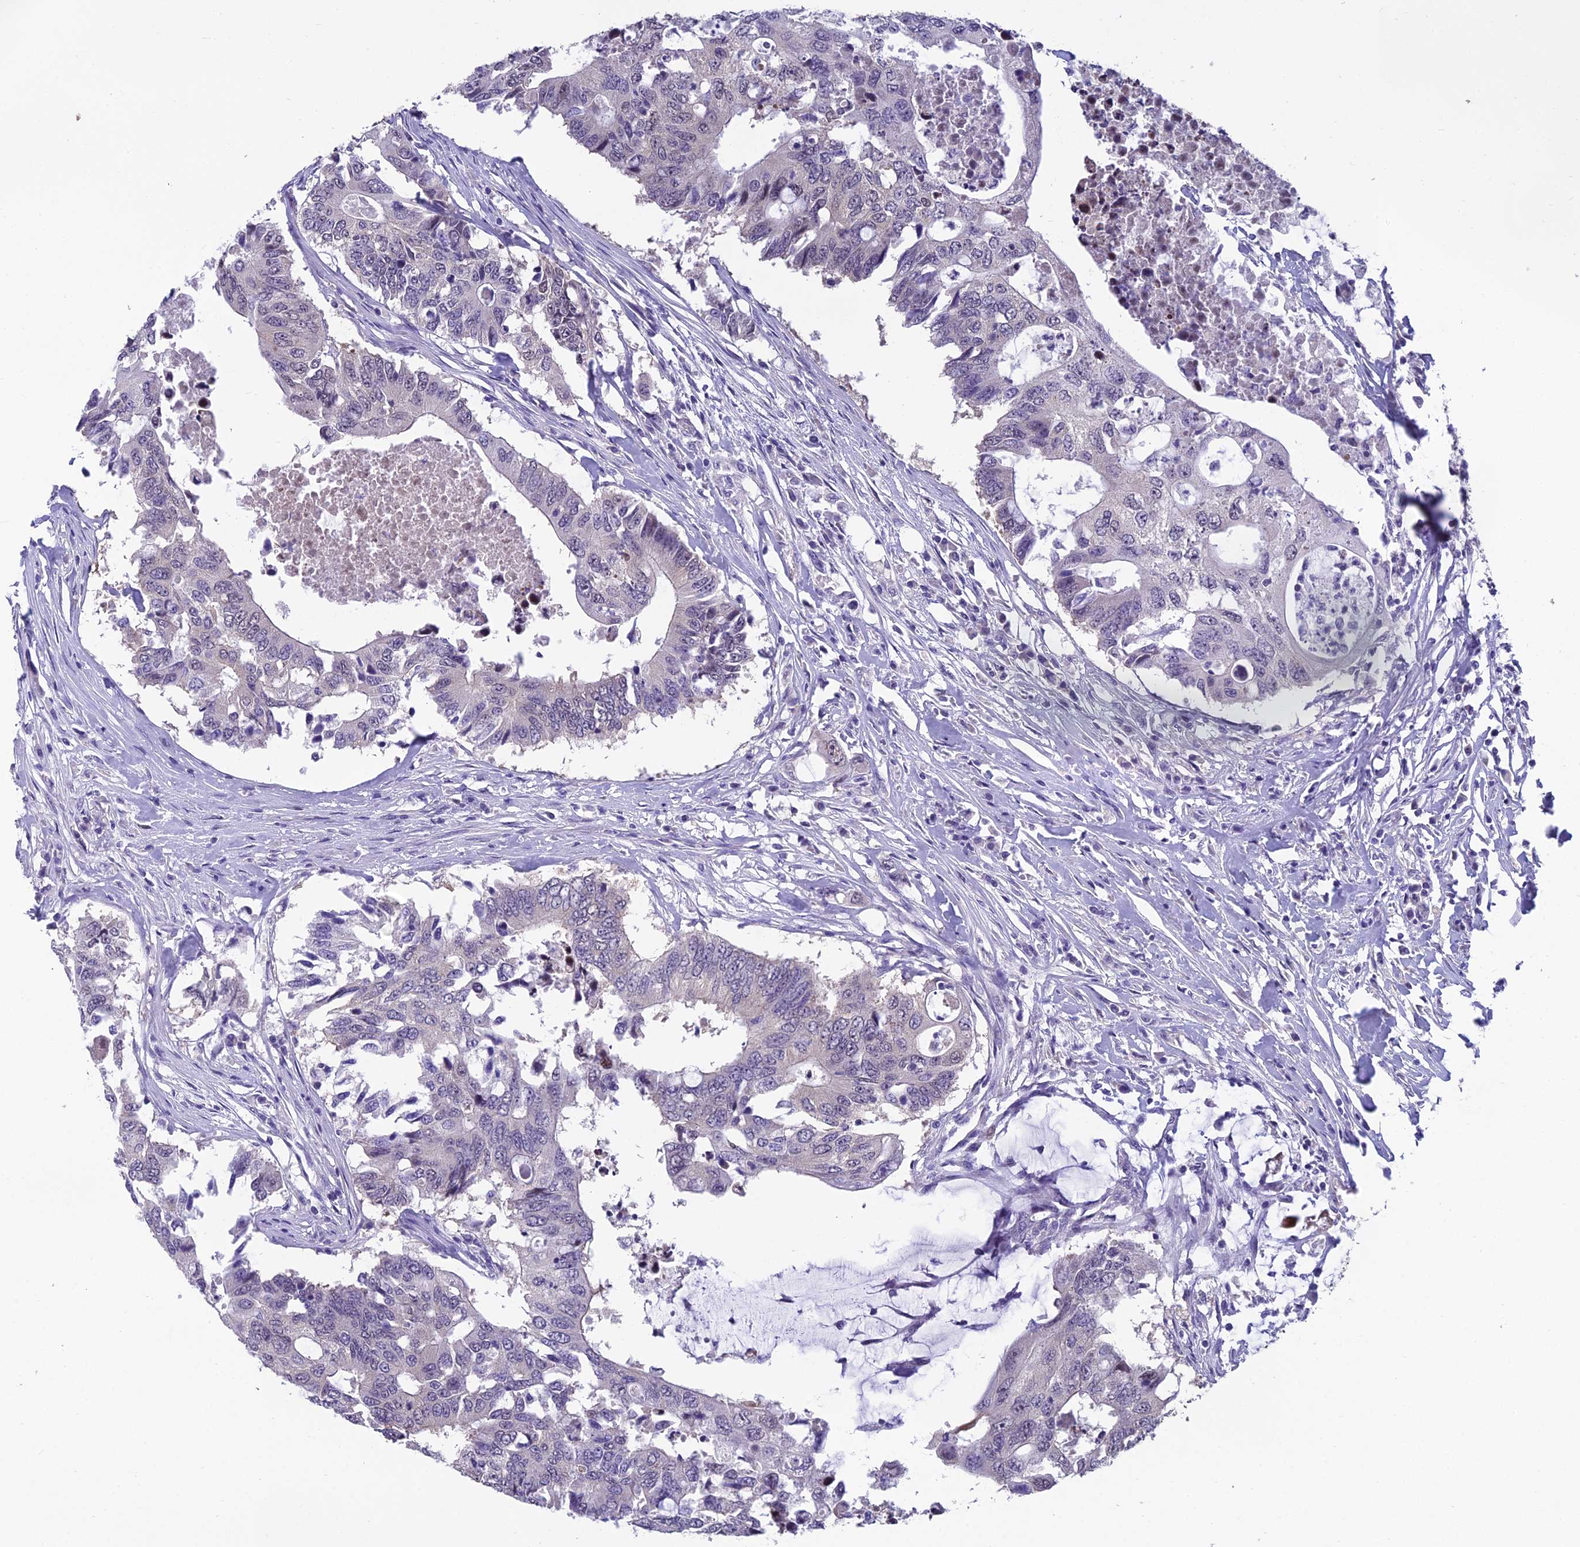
{"staining": {"intensity": "negative", "quantity": "none", "location": "none"}, "tissue": "colorectal cancer", "cell_type": "Tumor cells", "image_type": "cancer", "snomed": [{"axis": "morphology", "description": "Adenocarcinoma, NOS"}, {"axis": "topography", "description": "Colon"}], "caption": "The photomicrograph reveals no significant expression in tumor cells of colorectal cancer.", "gene": "GRWD1", "patient": {"sex": "male", "age": 71}}